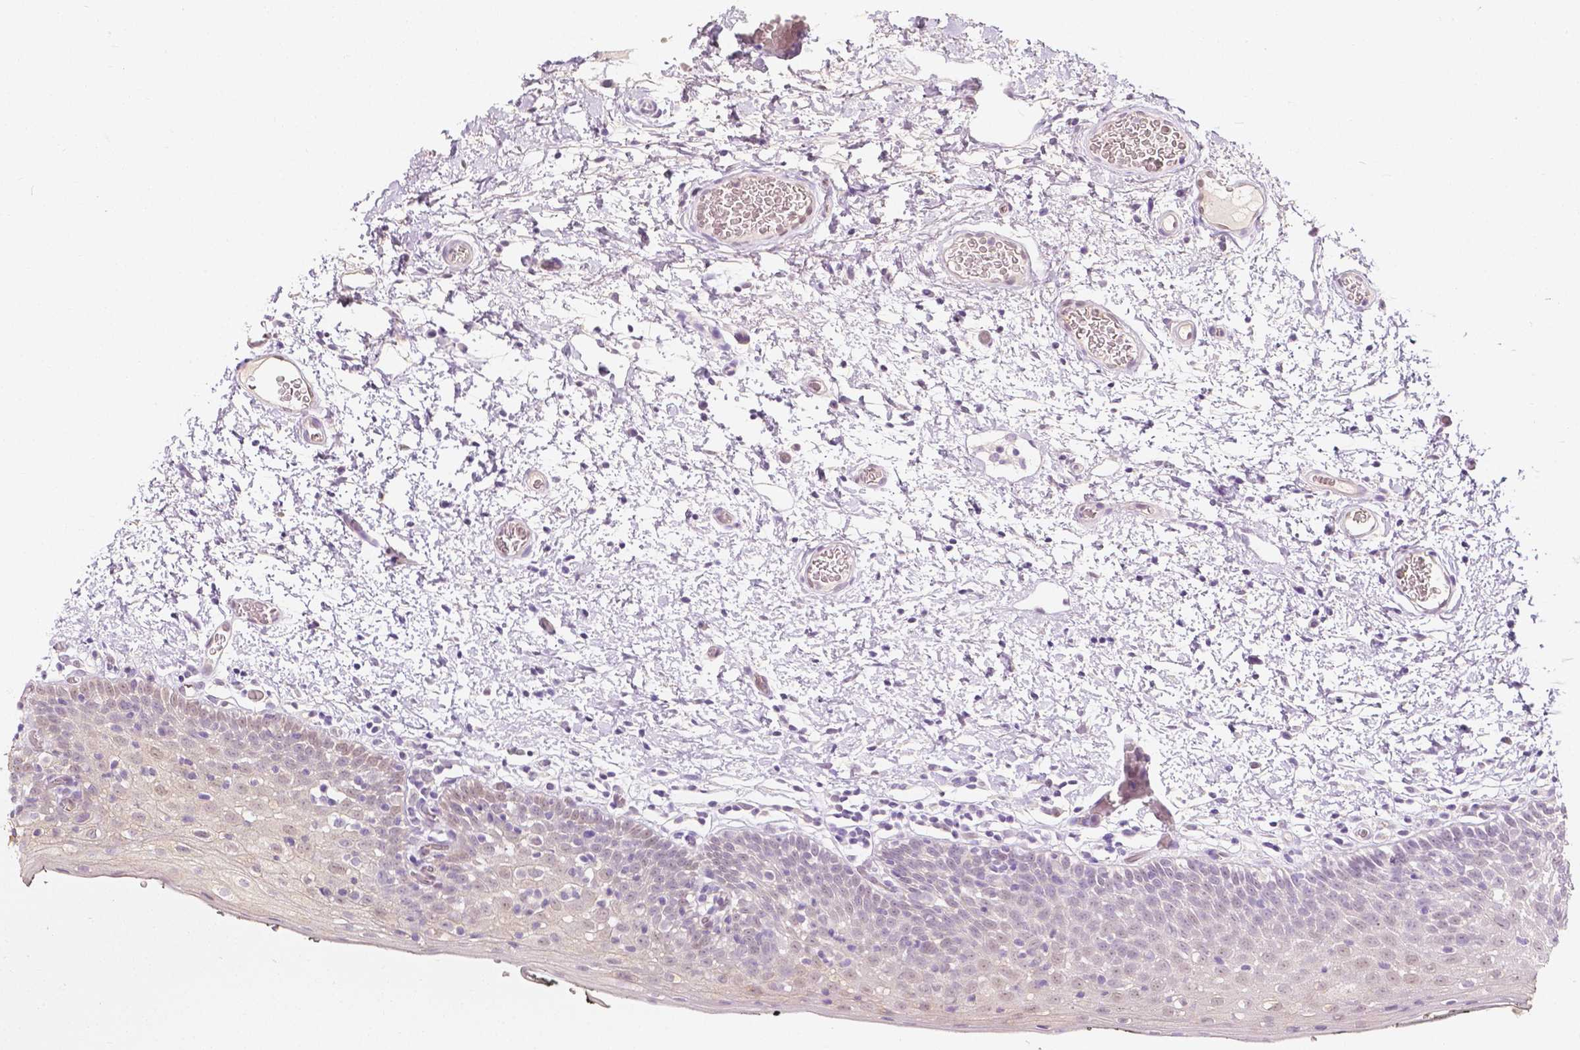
{"staining": {"intensity": "weak", "quantity": "25%-75%", "location": "nuclear"}, "tissue": "oral mucosa", "cell_type": "Squamous epithelial cells", "image_type": "normal", "snomed": [{"axis": "morphology", "description": "Normal tissue, NOS"}, {"axis": "morphology", "description": "Squamous cell carcinoma, NOS"}, {"axis": "topography", "description": "Oral tissue"}, {"axis": "topography", "description": "Head-Neck"}], "caption": "High-power microscopy captured an immunohistochemistry (IHC) image of normal oral mucosa, revealing weak nuclear expression in about 25%-75% of squamous epithelial cells. The staining is performed using DAB brown chromogen to label protein expression. The nuclei are counter-stained blue using hematoxylin.", "gene": "NAPRT", "patient": {"sex": "male", "age": 69}}